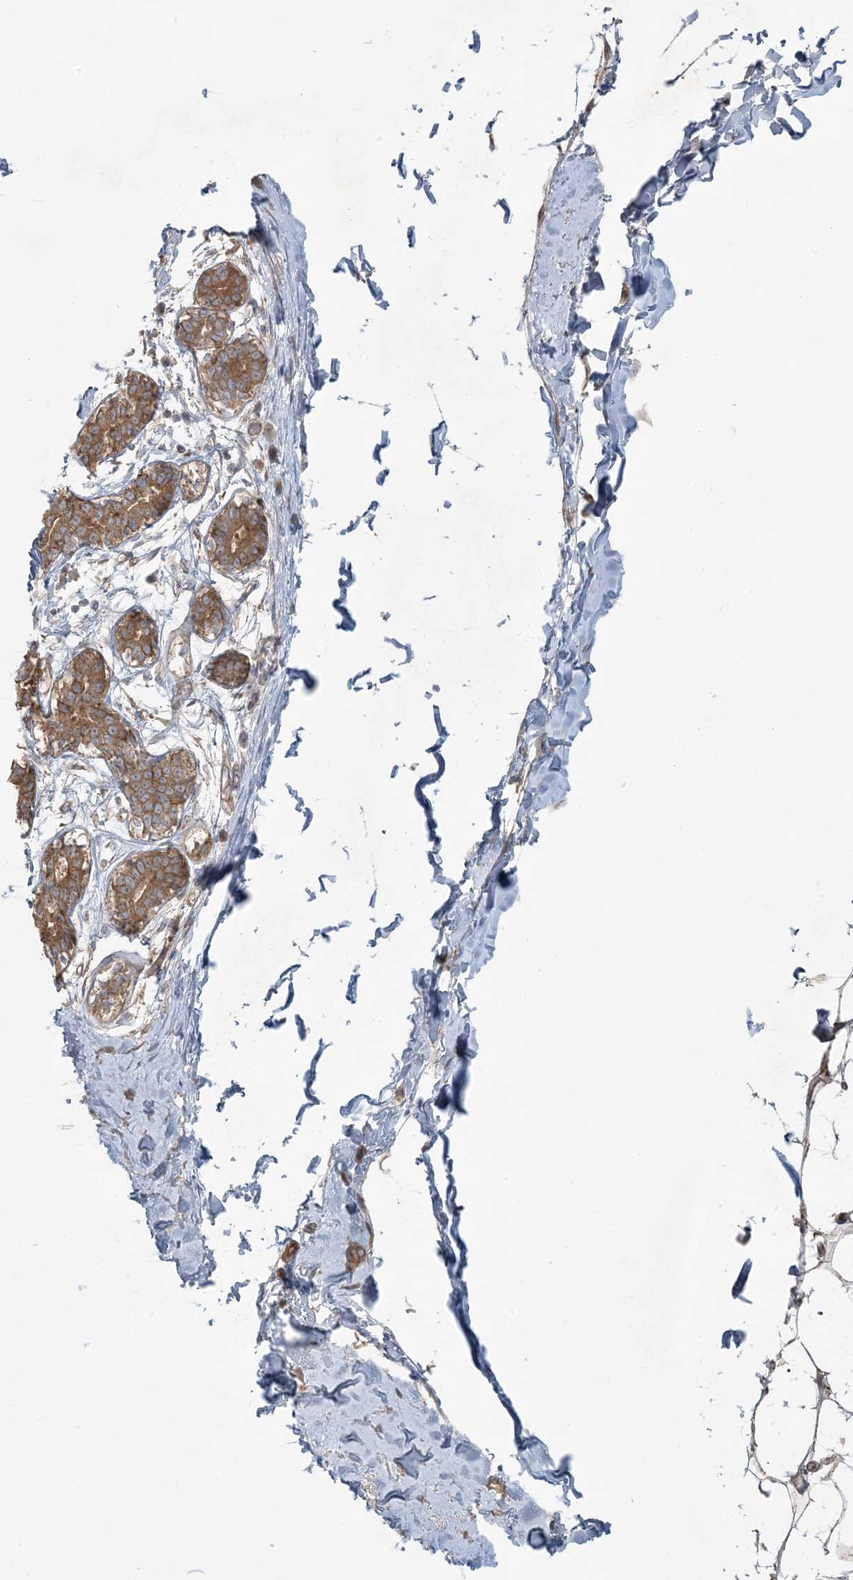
{"staining": {"intensity": "weak", "quantity": ">75%", "location": "cytoplasmic/membranous"}, "tissue": "breast", "cell_type": "Adipocytes", "image_type": "normal", "snomed": [{"axis": "morphology", "description": "Normal tissue, NOS"}, {"axis": "topography", "description": "Breast"}], "caption": "A high-resolution image shows IHC staining of unremarkable breast, which exhibits weak cytoplasmic/membranous staining in about >75% of adipocytes.", "gene": "PIK3R4", "patient": {"sex": "female", "age": 27}}